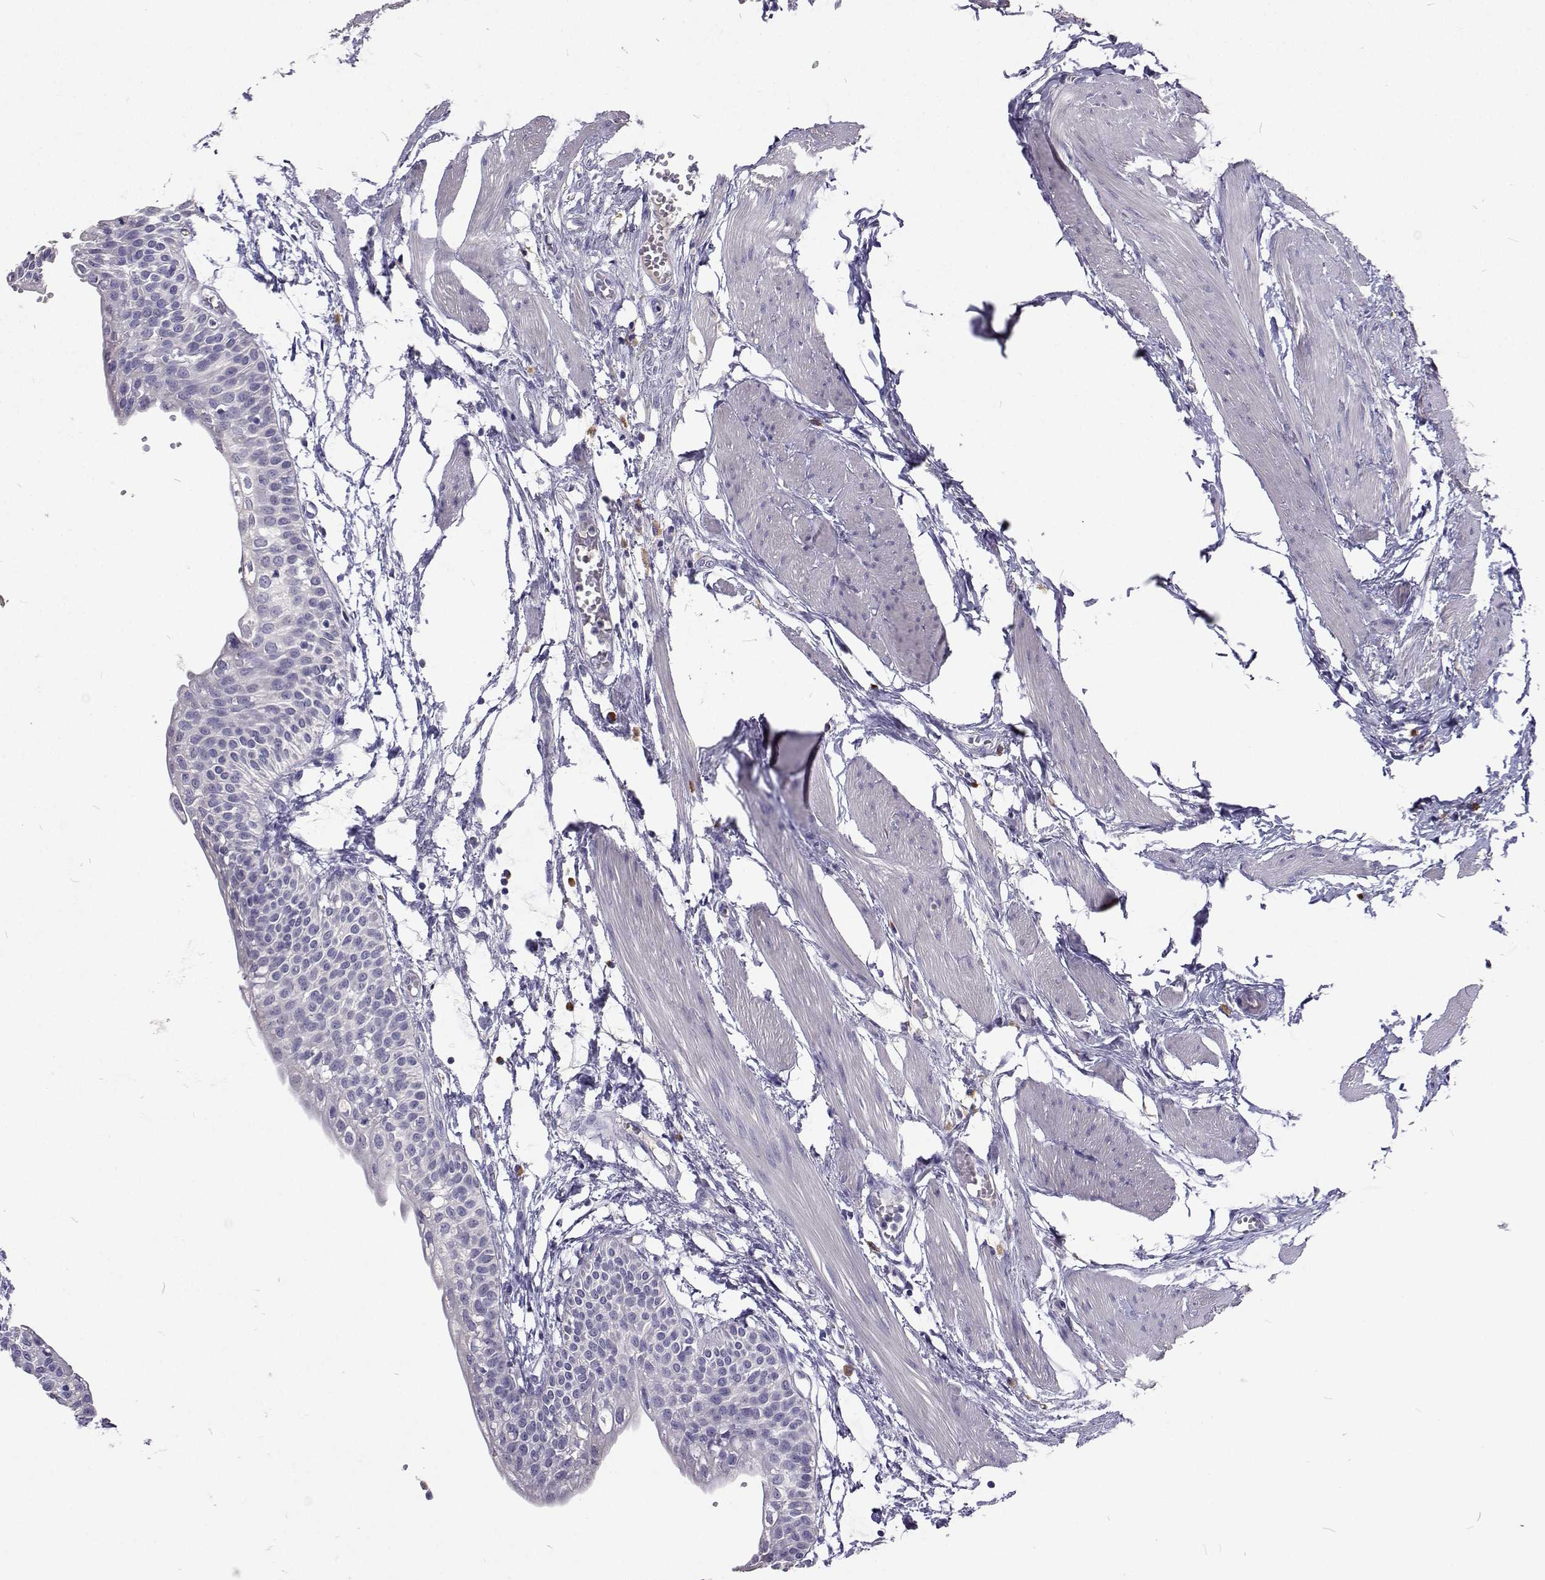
{"staining": {"intensity": "negative", "quantity": "none", "location": "none"}, "tissue": "urinary bladder", "cell_type": "Urothelial cells", "image_type": "normal", "snomed": [{"axis": "morphology", "description": "Normal tissue, NOS"}, {"axis": "topography", "description": "Urinary bladder"}, {"axis": "topography", "description": "Peripheral nerve tissue"}], "caption": "Immunohistochemistry (IHC) of benign human urinary bladder reveals no staining in urothelial cells.", "gene": "CFAP44", "patient": {"sex": "male", "age": 55}}